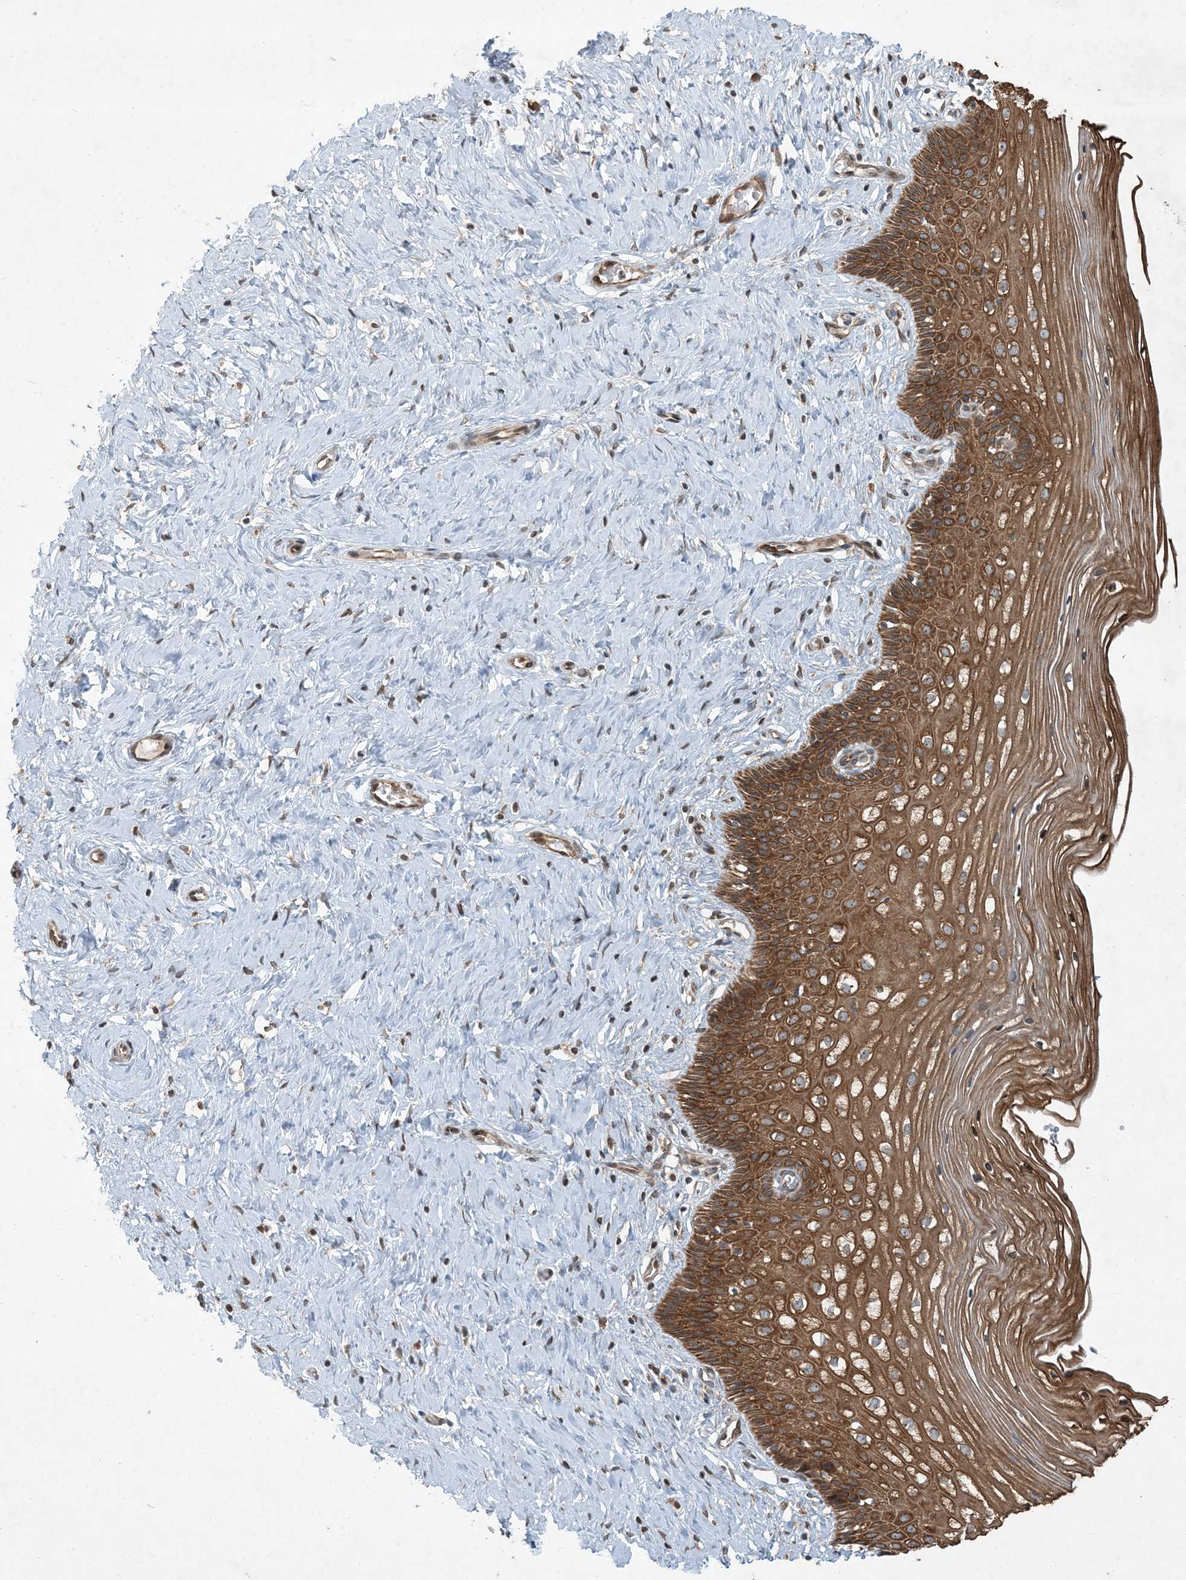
{"staining": {"intensity": "moderate", "quantity": ">75%", "location": "cytoplasmic/membranous"}, "tissue": "cervix", "cell_type": "Glandular cells", "image_type": "normal", "snomed": [{"axis": "morphology", "description": "Normal tissue, NOS"}, {"axis": "topography", "description": "Cervix"}], "caption": "The histopathology image shows staining of unremarkable cervix, revealing moderate cytoplasmic/membranous protein staining (brown color) within glandular cells. (DAB = brown stain, brightfield microscopy at high magnification).", "gene": "COMMD8", "patient": {"sex": "female", "age": 33}}